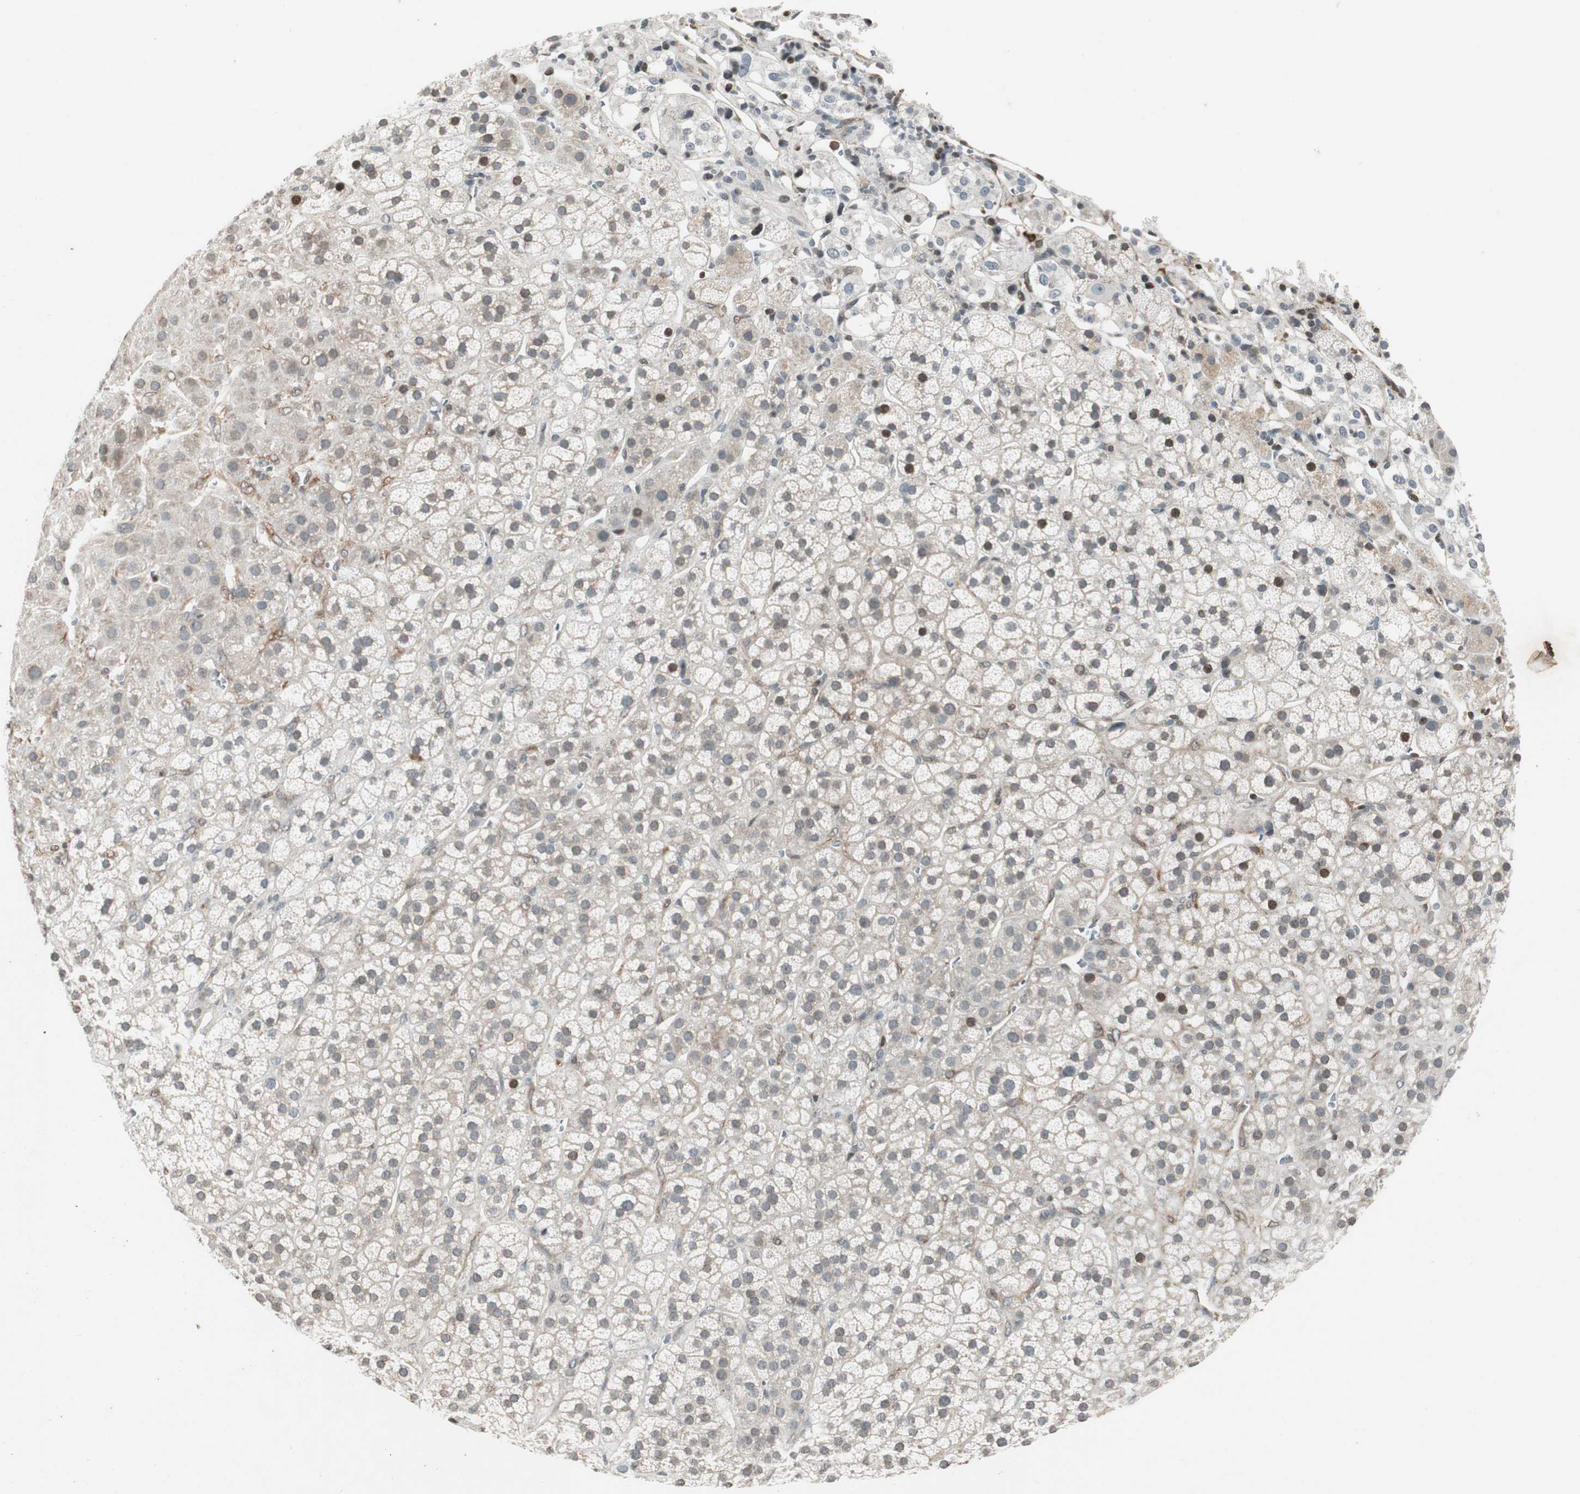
{"staining": {"intensity": "weak", "quantity": ">75%", "location": "cytoplasmic/membranous,nuclear"}, "tissue": "adrenal gland", "cell_type": "Glandular cells", "image_type": "normal", "snomed": [{"axis": "morphology", "description": "Normal tissue, NOS"}, {"axis": "topography", "description": "Adrenal gland"}], "caption": "Immunohistochemical staining of unremarkable human adrenal gland shows weak cytoplasmic/membranous,nuclear protein expression in about >75% of glandular cells. (DAB (3,3'-diaminobenzidine) IHC with brightfield microscopy, high magnification).", "gene": "PRKG1", "patient": {"sex": "male", "age": 56}}